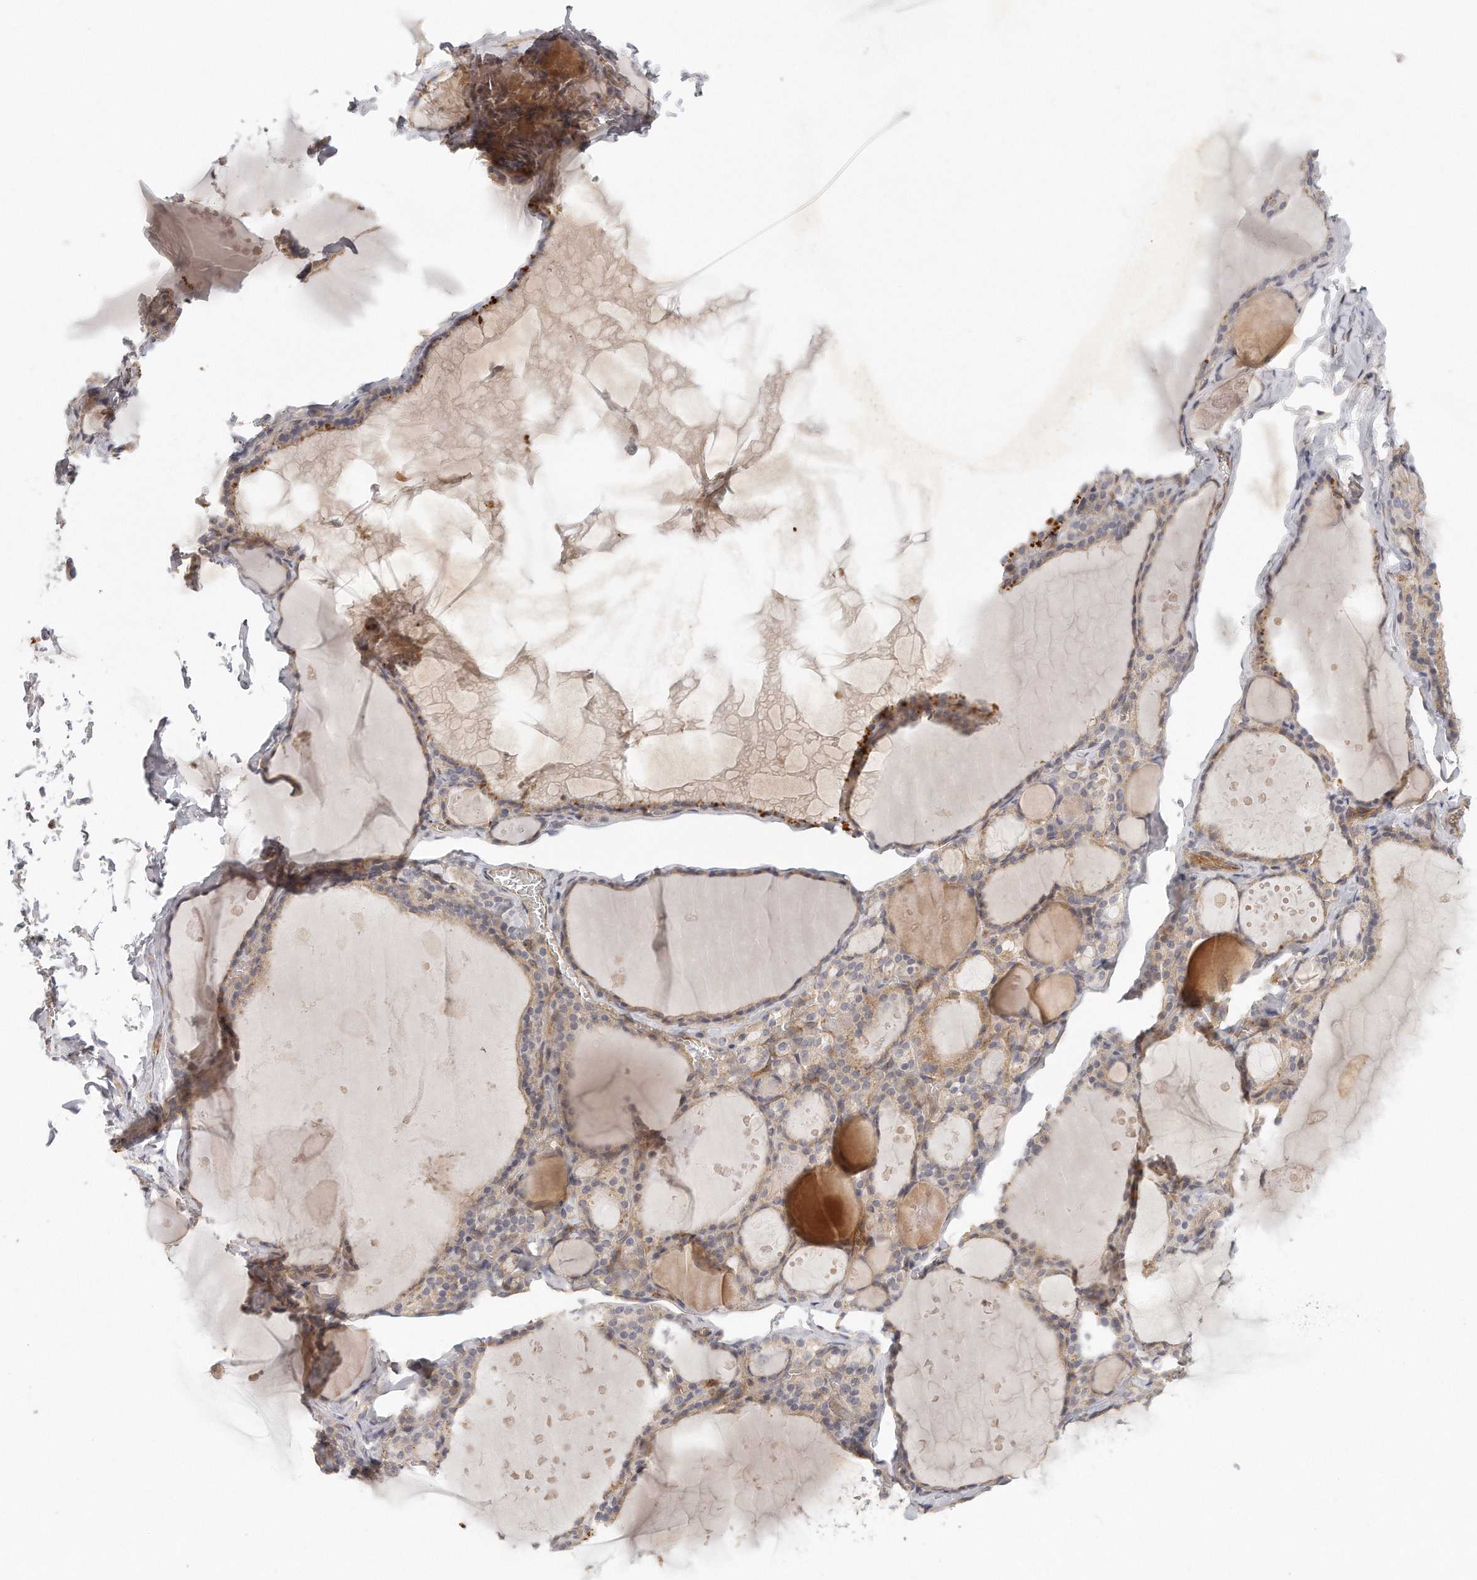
{"staining": {"intensity": "weak", "quantity": "25%-75%", "location": "cytoplasmic/membranous"}, "tissue": "thyroid gland", "cell_type": "Glandular cells", "image_type": "normal", "snomed": [{"axis": "morphology", "description": "Normal tissue, NOS"}, {"axis": "topography", "description": "Thyroid gland"}], "caption": "Immunohistochemical staining of benign thyroid gland shows low levels of weak cytoplasmic/membranous positivity in approximately 25%-75% of glandular cells.", "gene": "MTERF4", "patient": {"sex": "male", "age": 56}}